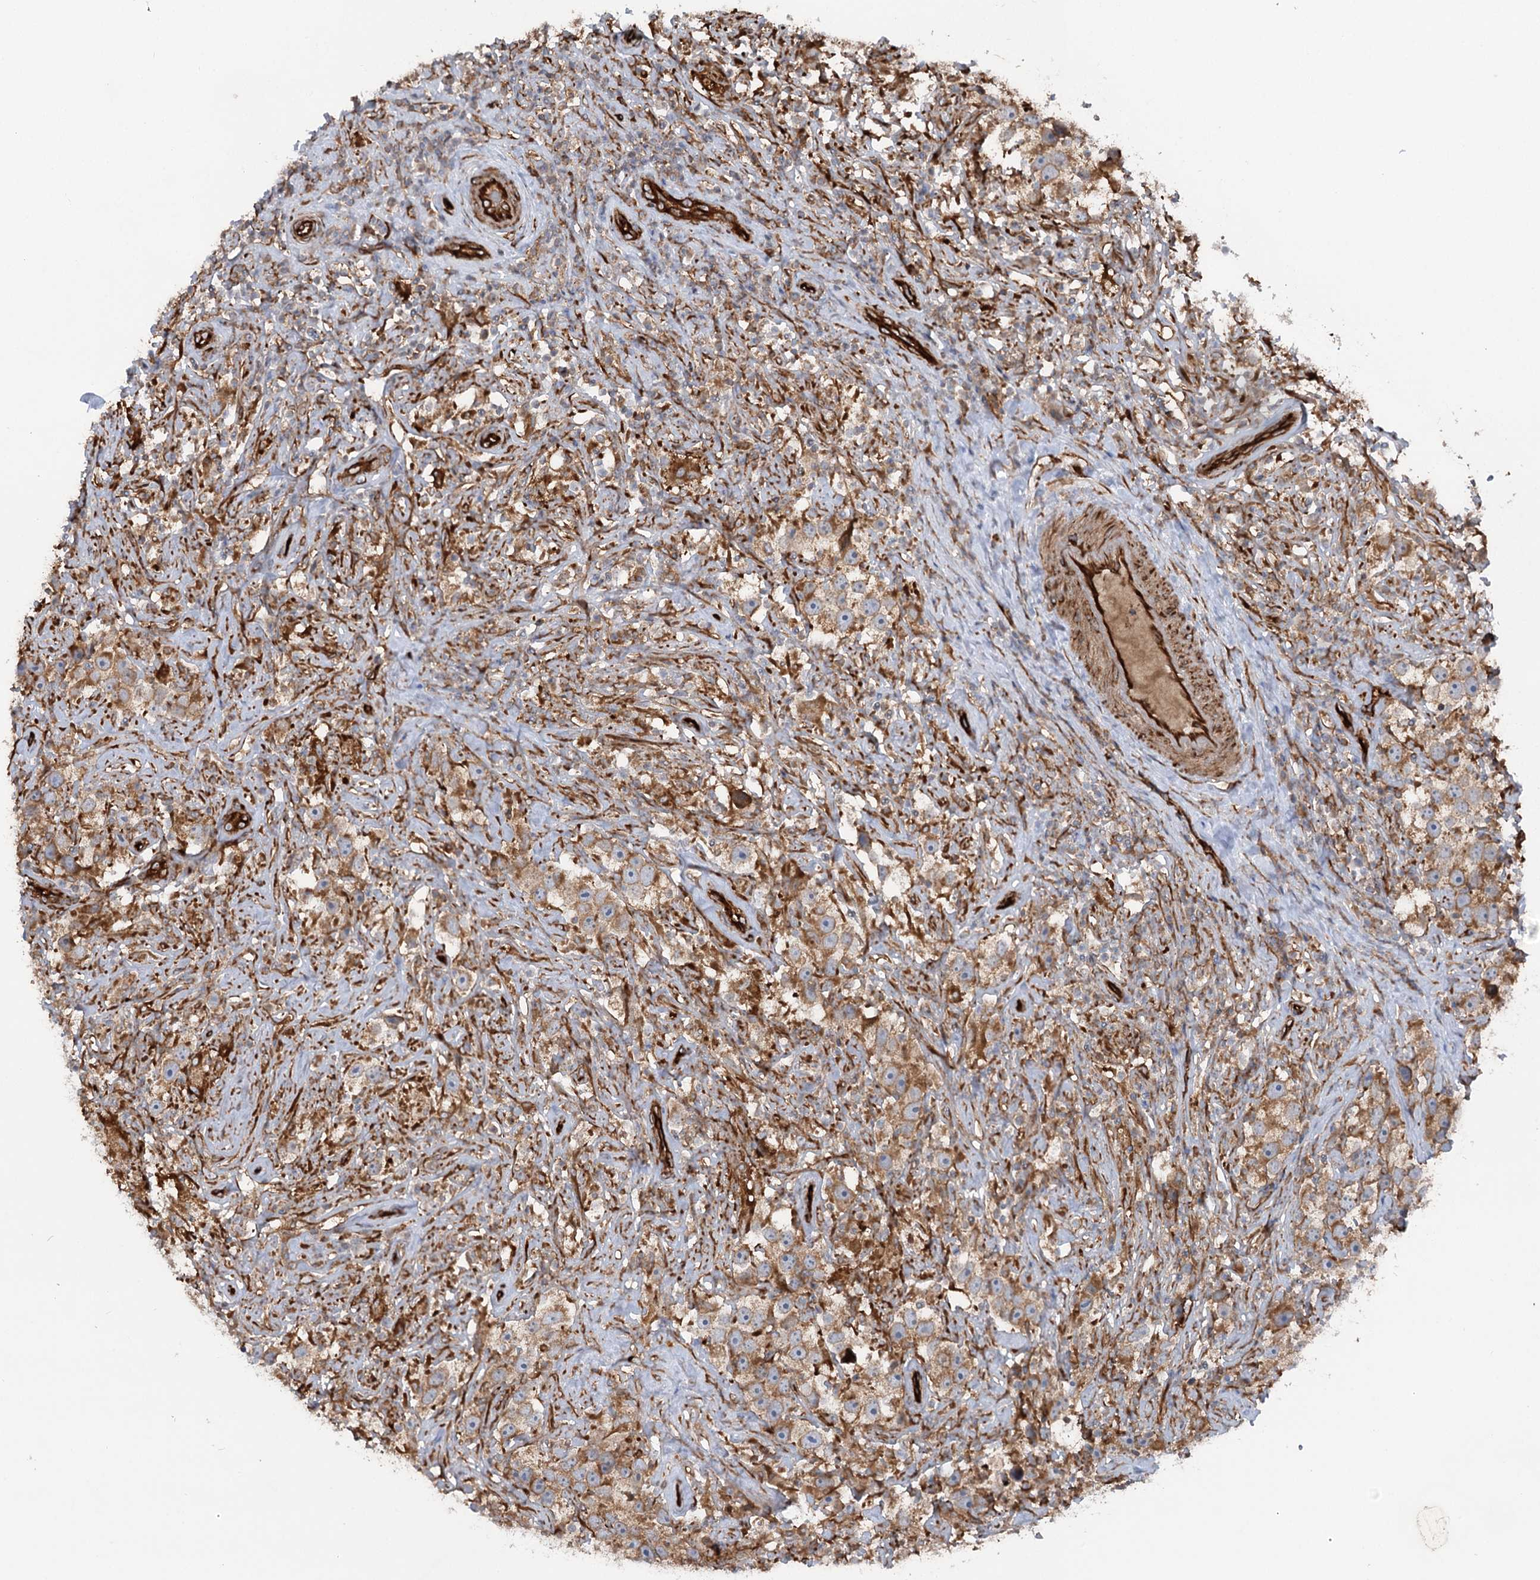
{"staining": {"intensity": "weak", "quantity": ">75%", "location": "cytoplasmic/membranous"}, "tissue": "testis cancer", "cell_type": "Tumor cells", "image_type": "cancer", "snomed": [{"axis": "morphology", "description": "Seminoma, NOS"}, {"axis": "topography", "description": "Testis"}], "caption": "Tumor cells exhibit low levels of weak cytoplasmic/membranous positivity in about >75% of cells in testis cancer.", "gene": "MTPAP", "patient": {"sex": "male", "age": 49}}